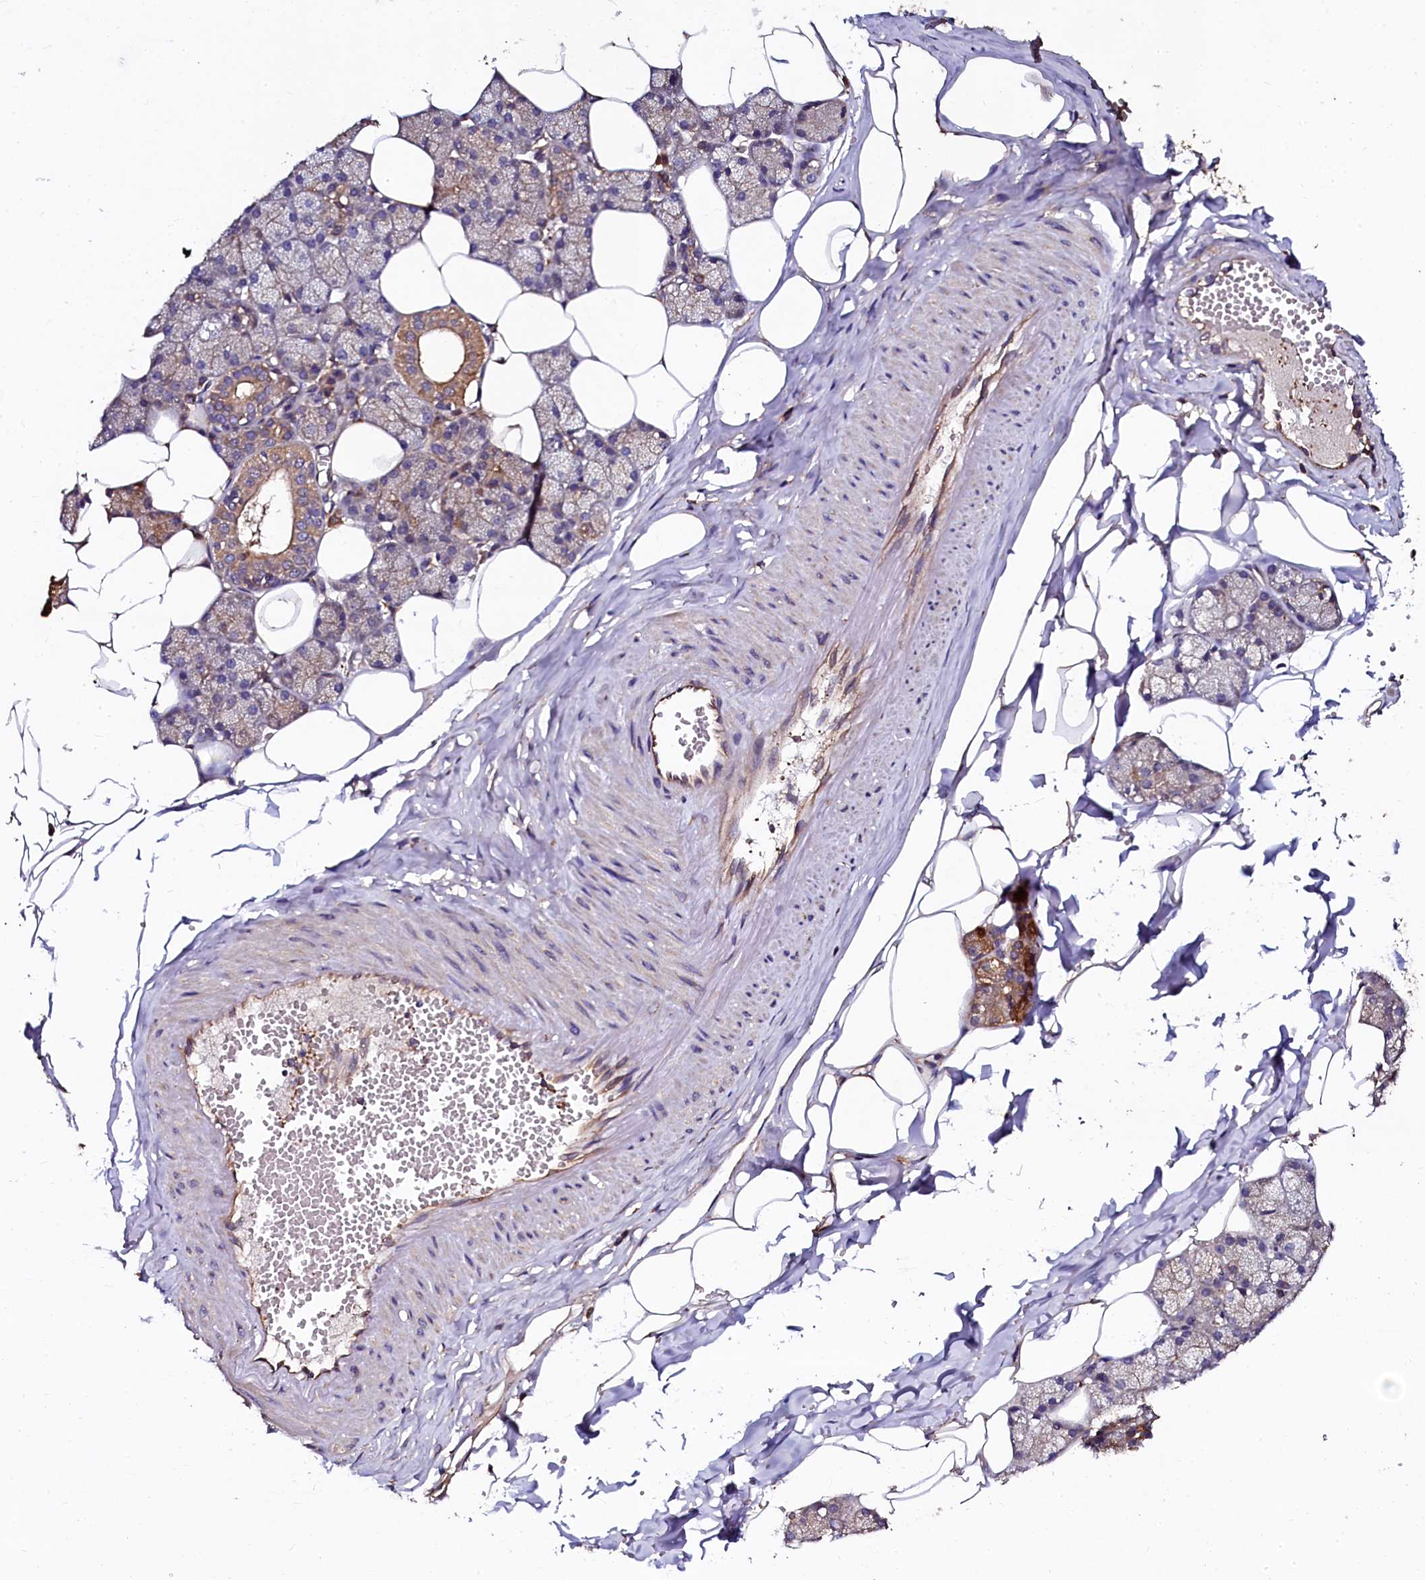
{"staining": {"intensity": "moderate", "quantity": "25%-75%", "location": "cytoplasmic/membranous"}, "tissue": "salivary gland", "cell_type": "Glandular cells", "image_type": "normal", "snomed": [{"axis": "morphology", "description": "Normal tissue, NOS"}, {"axis": "topography", "description": "Salivary gland"}], "caption": "This is a histology image of immunohistochemistry staining of unremarkable salivary gland, which shows moderate positivity in the cytoplasmic/membranous of glandular cells.", "gene": "APPL2", "patient": {"sex": "male", "age": 62}}